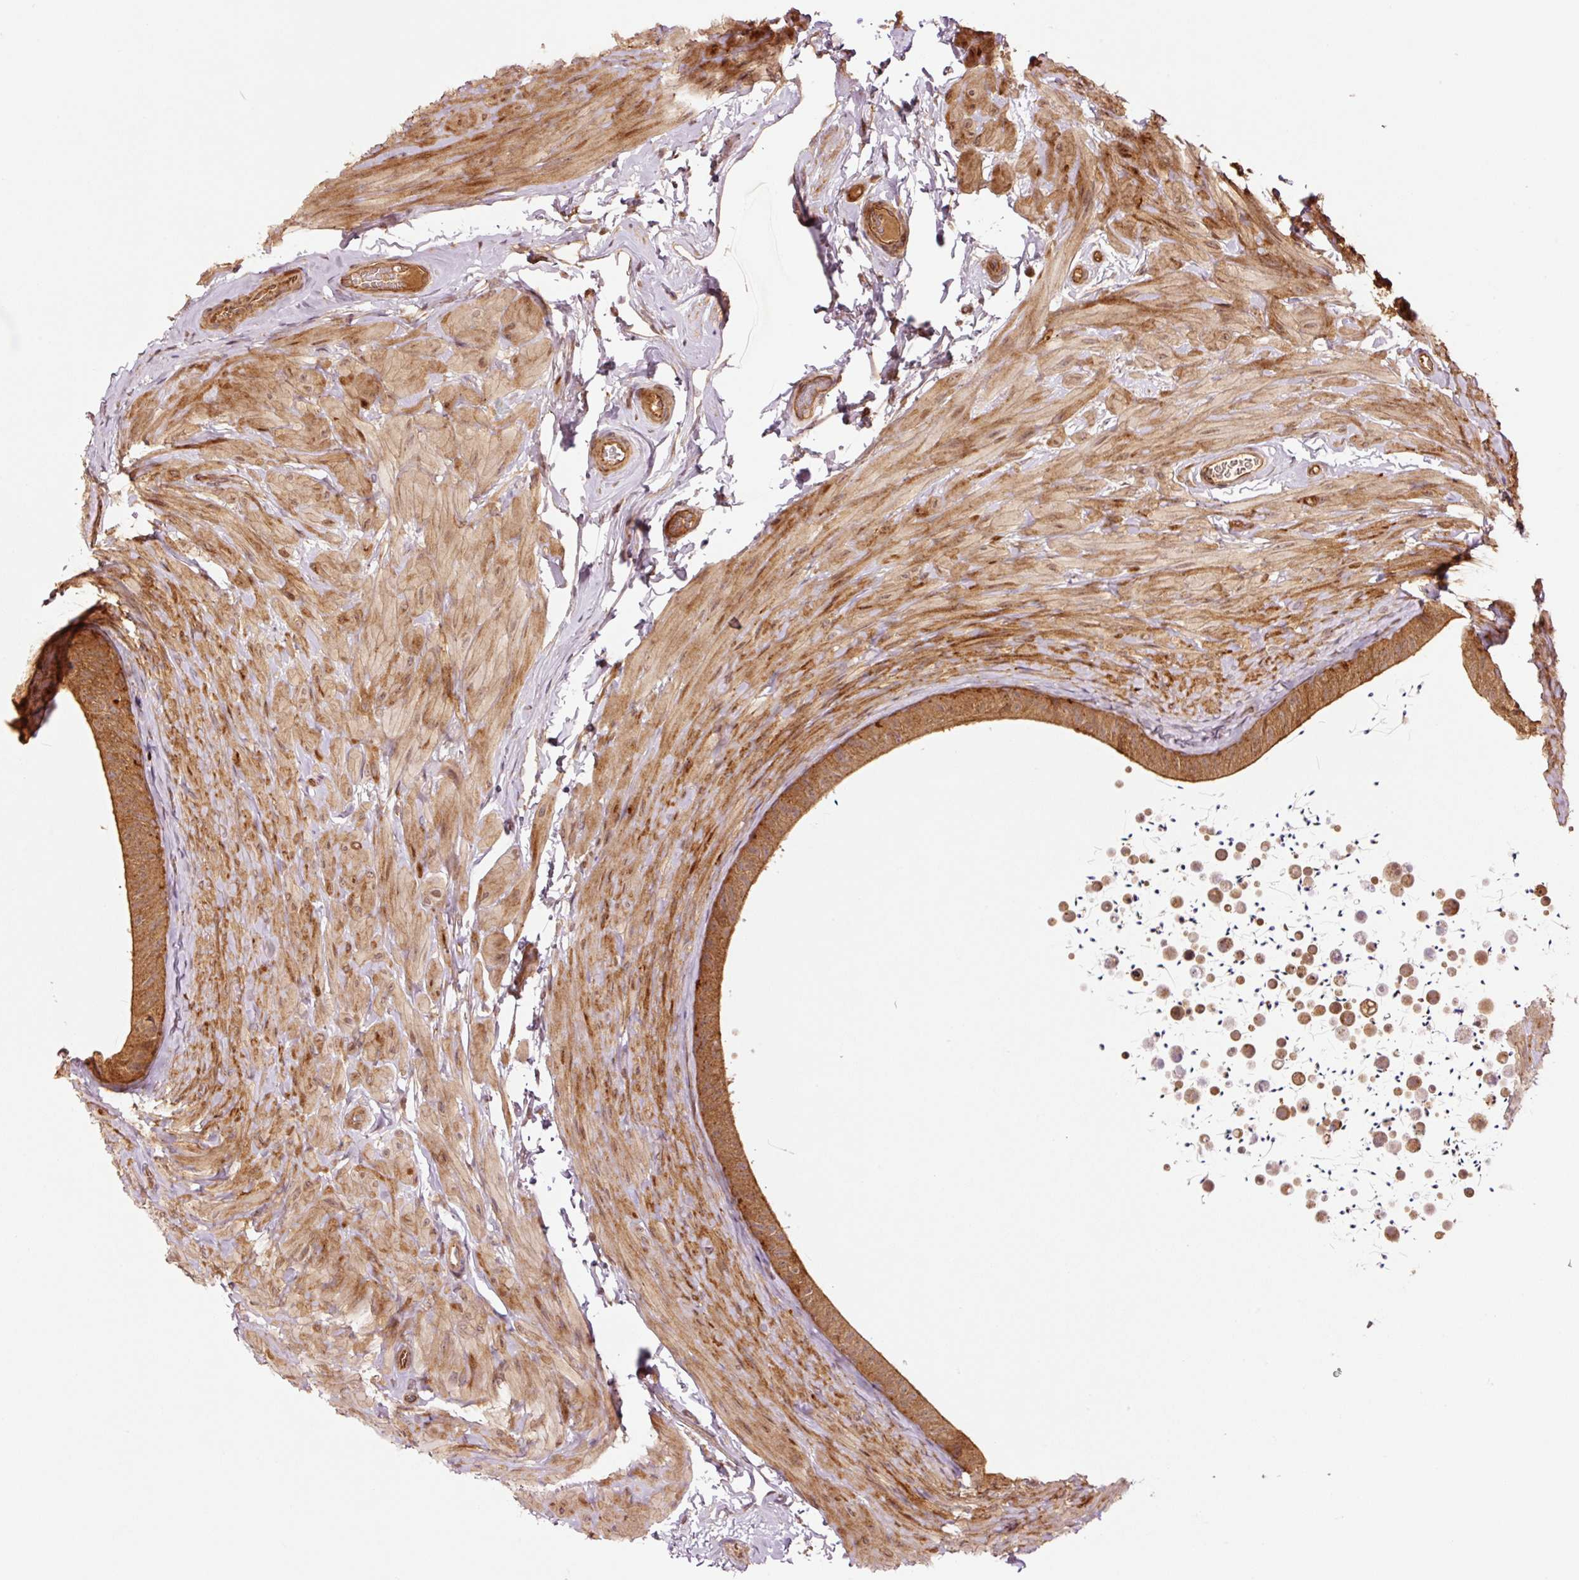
{"staining": {"intensity": "moderate", "quantity": ">75%", "location": "cytoplasmic/membranous"}, "tissue": "epididymis", "cell_type": "Glandular cells", "image_type": "normal", "snomed": [{"axis": "morphology", "description": "Normal tissue, NOS"}, {"axis": "topography", "description": "Epididymis, spermatic cord, NOS"}, {"axis": "topography", "description": "Epididymis"}], "caption": "Immunohistochemical staining of benign human epididymis displays moderate cytoplasmic/membranous protein staining in about >75% of glandular cells.", "gene": "OXER1", "patient": {"sex": "male", "age": 31}}